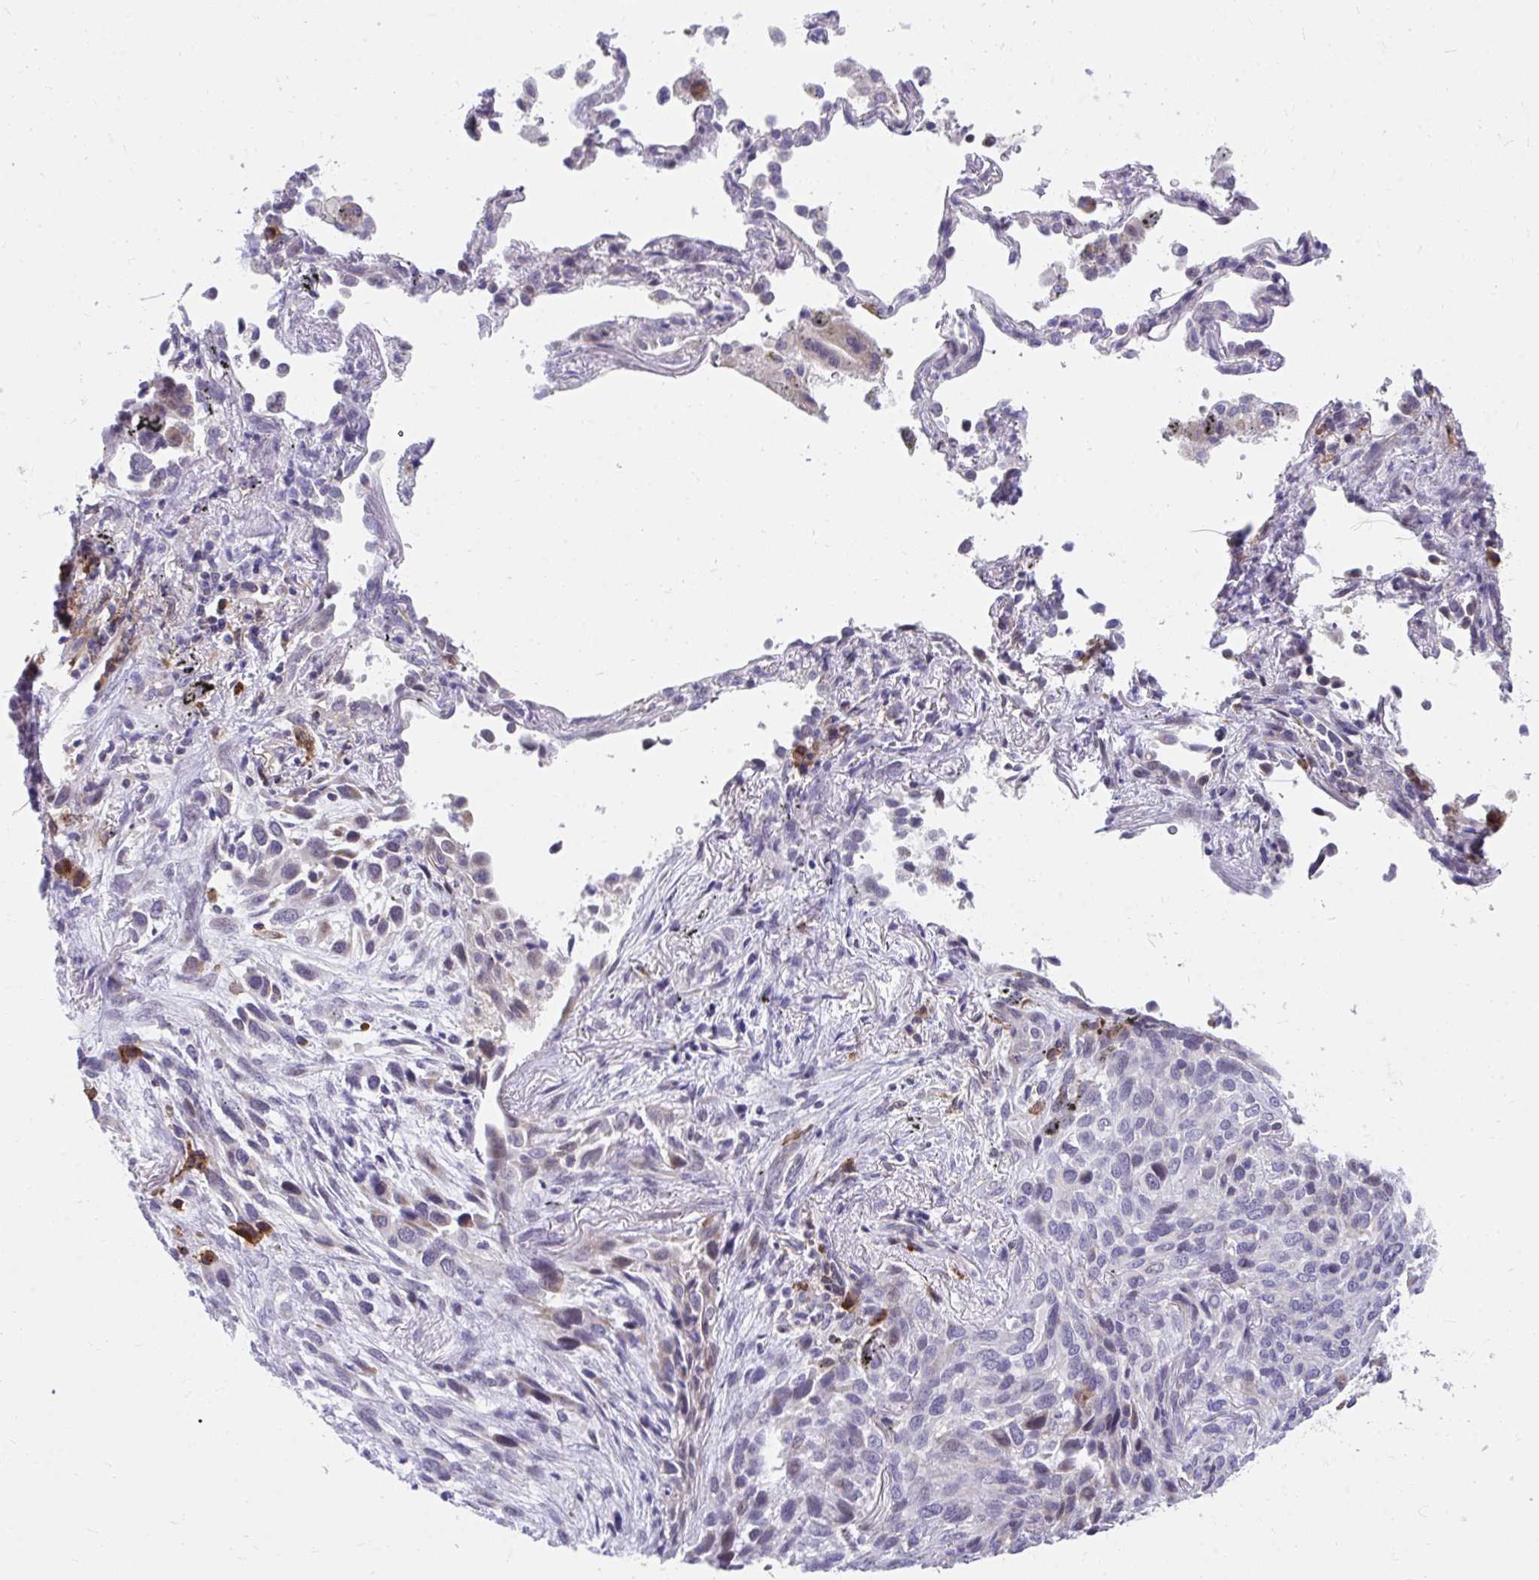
{"staining": {"intensity": "negative", "quantity": "none", "location": "none"}, "tissue": "melanoma", "cell_type": "Tumor cells", "image_type": "cancer", "snomed": [{"axis": "morphology", "description": "Malignant melanoma, Metastatic site"}, {"axis": "topography", "description": "Lung"}], "caption": "A photomicrograph of human melanoma is negative for staining in tumor cells.", "gene": "SLAMF7", "patient": {"sex": "male", "age": 48}}